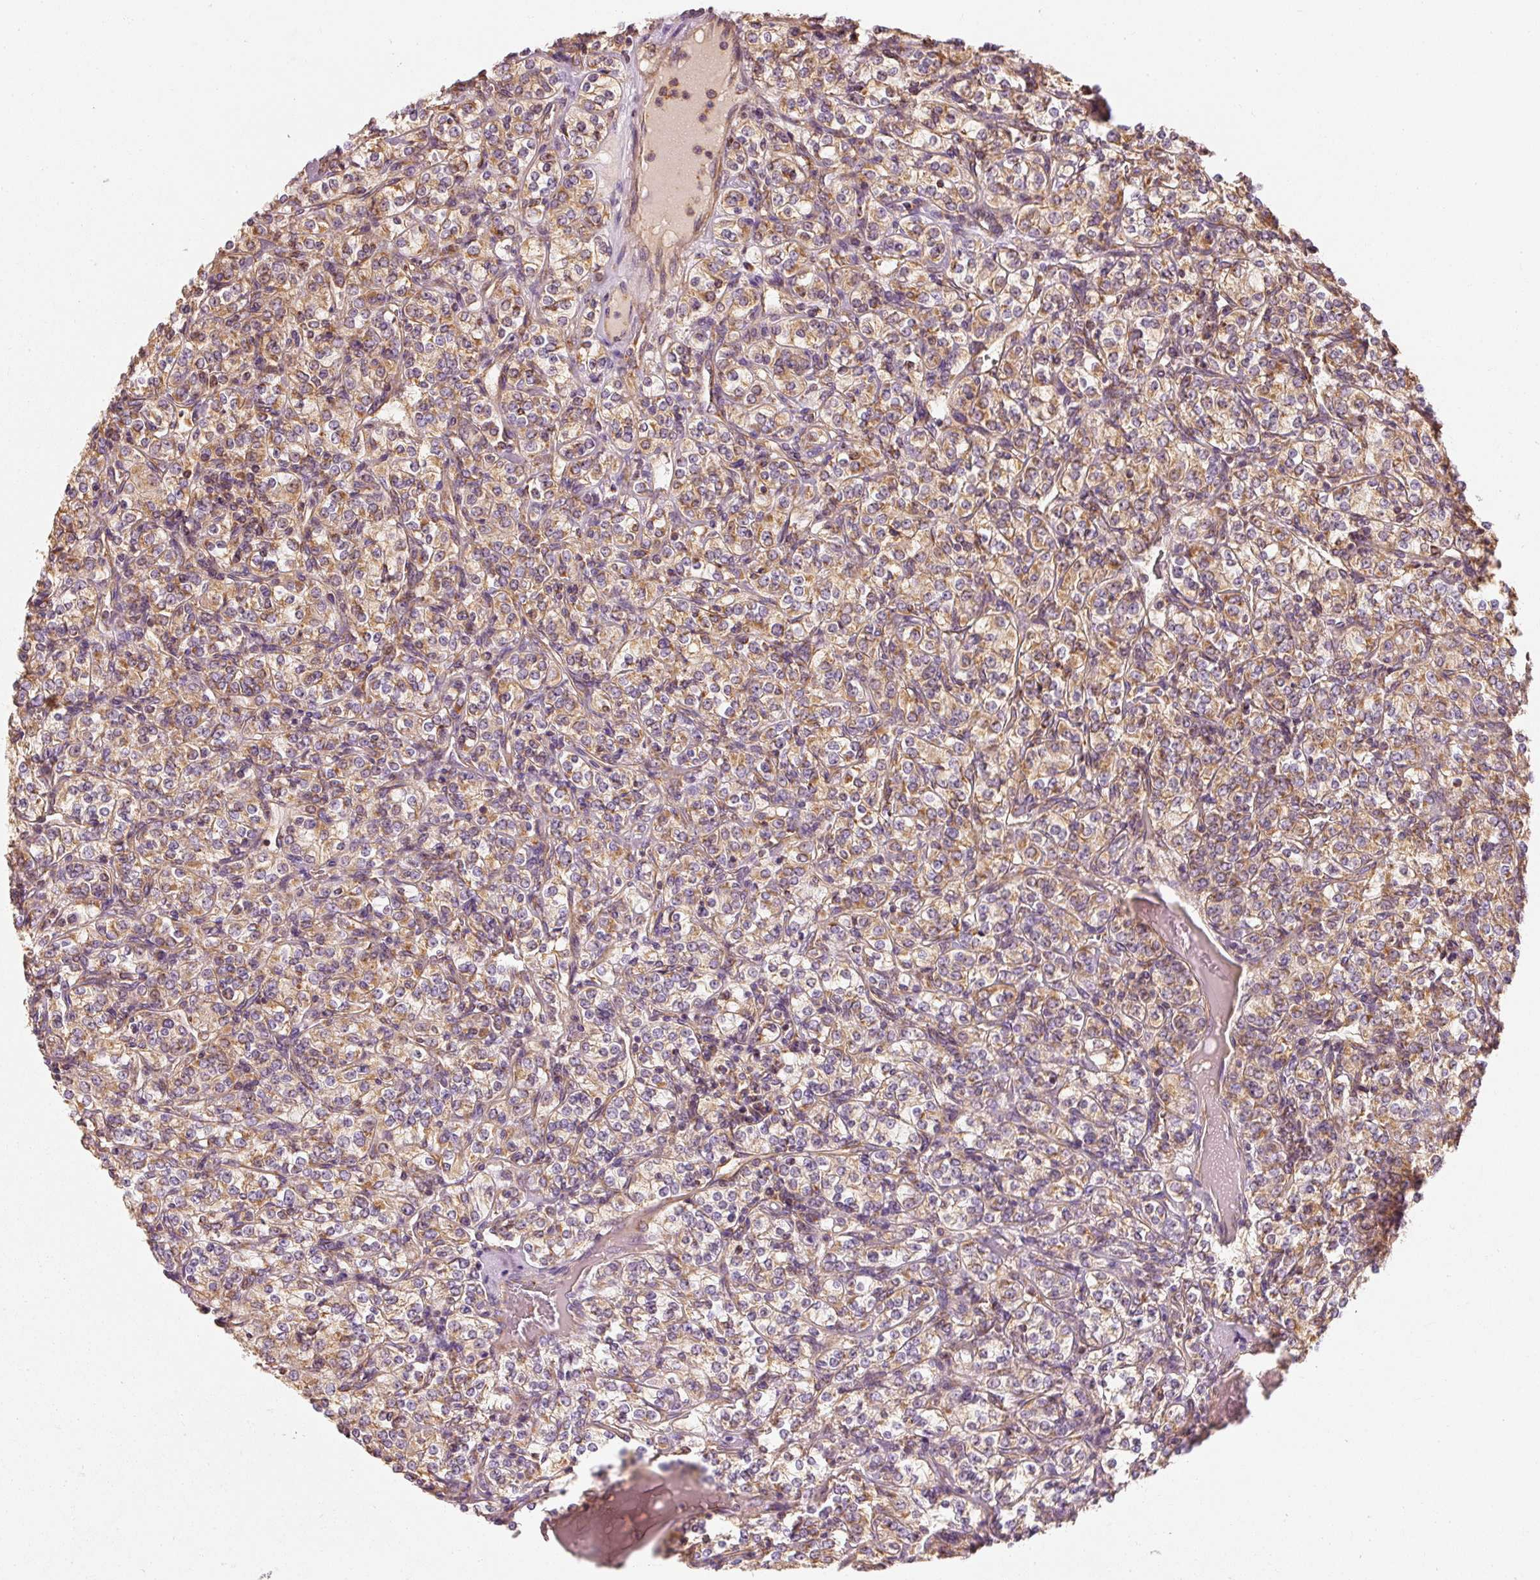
{"staining": {"intensity": "moderate", "quantity": ">75%", "location": "cytoplasmic/membranous"}, "tissue": "renal cancer", "cell_type": "Tumor cells", "image_type": "cancer", "snomed": [{"axis": "morphology", "description": "Adenocarcinoma, NOS"}, {"axis": "topography", "description": "Kidney"}], "caption": "Human renal cancer (adenocarcinoma) stained with a brown dye shows moderate cytoplasmic/membranous positive positivity in about >75% of tumor cells.", "gene": "TOMM40", "patient": {"sex": "male", "age": 77}}